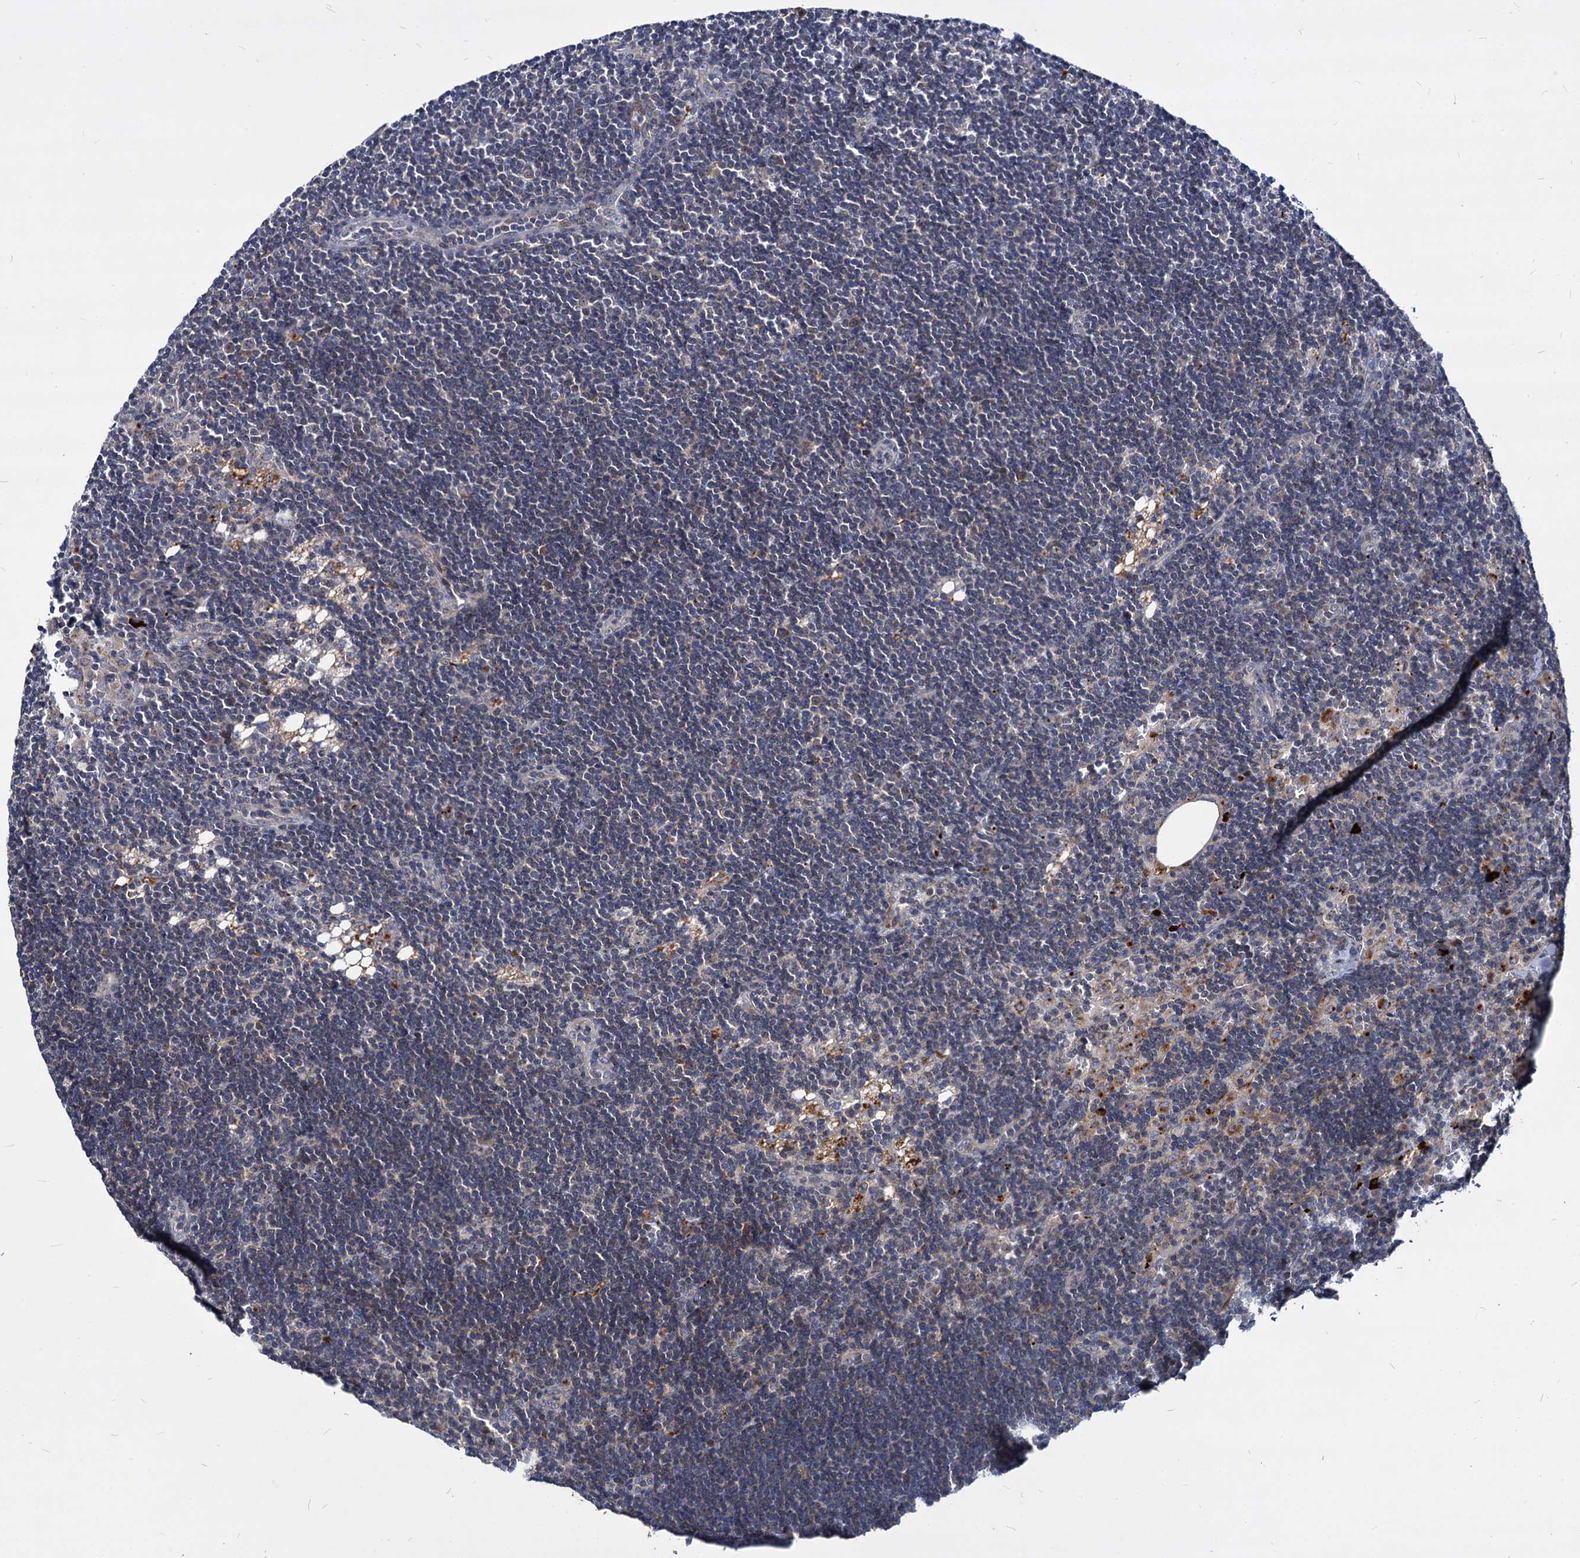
{"staining": {"intensity": "negative", "quantity": "none", "location": "none"}, "tissue": "lymph node", "cell_type": "Germinal center cells", "image_type": "normal", "snomed": [{"axis": "morphology", "description": "Normal tissue, NOS"}, {"axis": "topography", "description": "Lymph node"}], "caption": "Lymph node stained for a protein using immunohistochemistry shows no staining germinal center cells.", "gene": "C11orf86", "patient": {"sex": "male", "age": 24}}